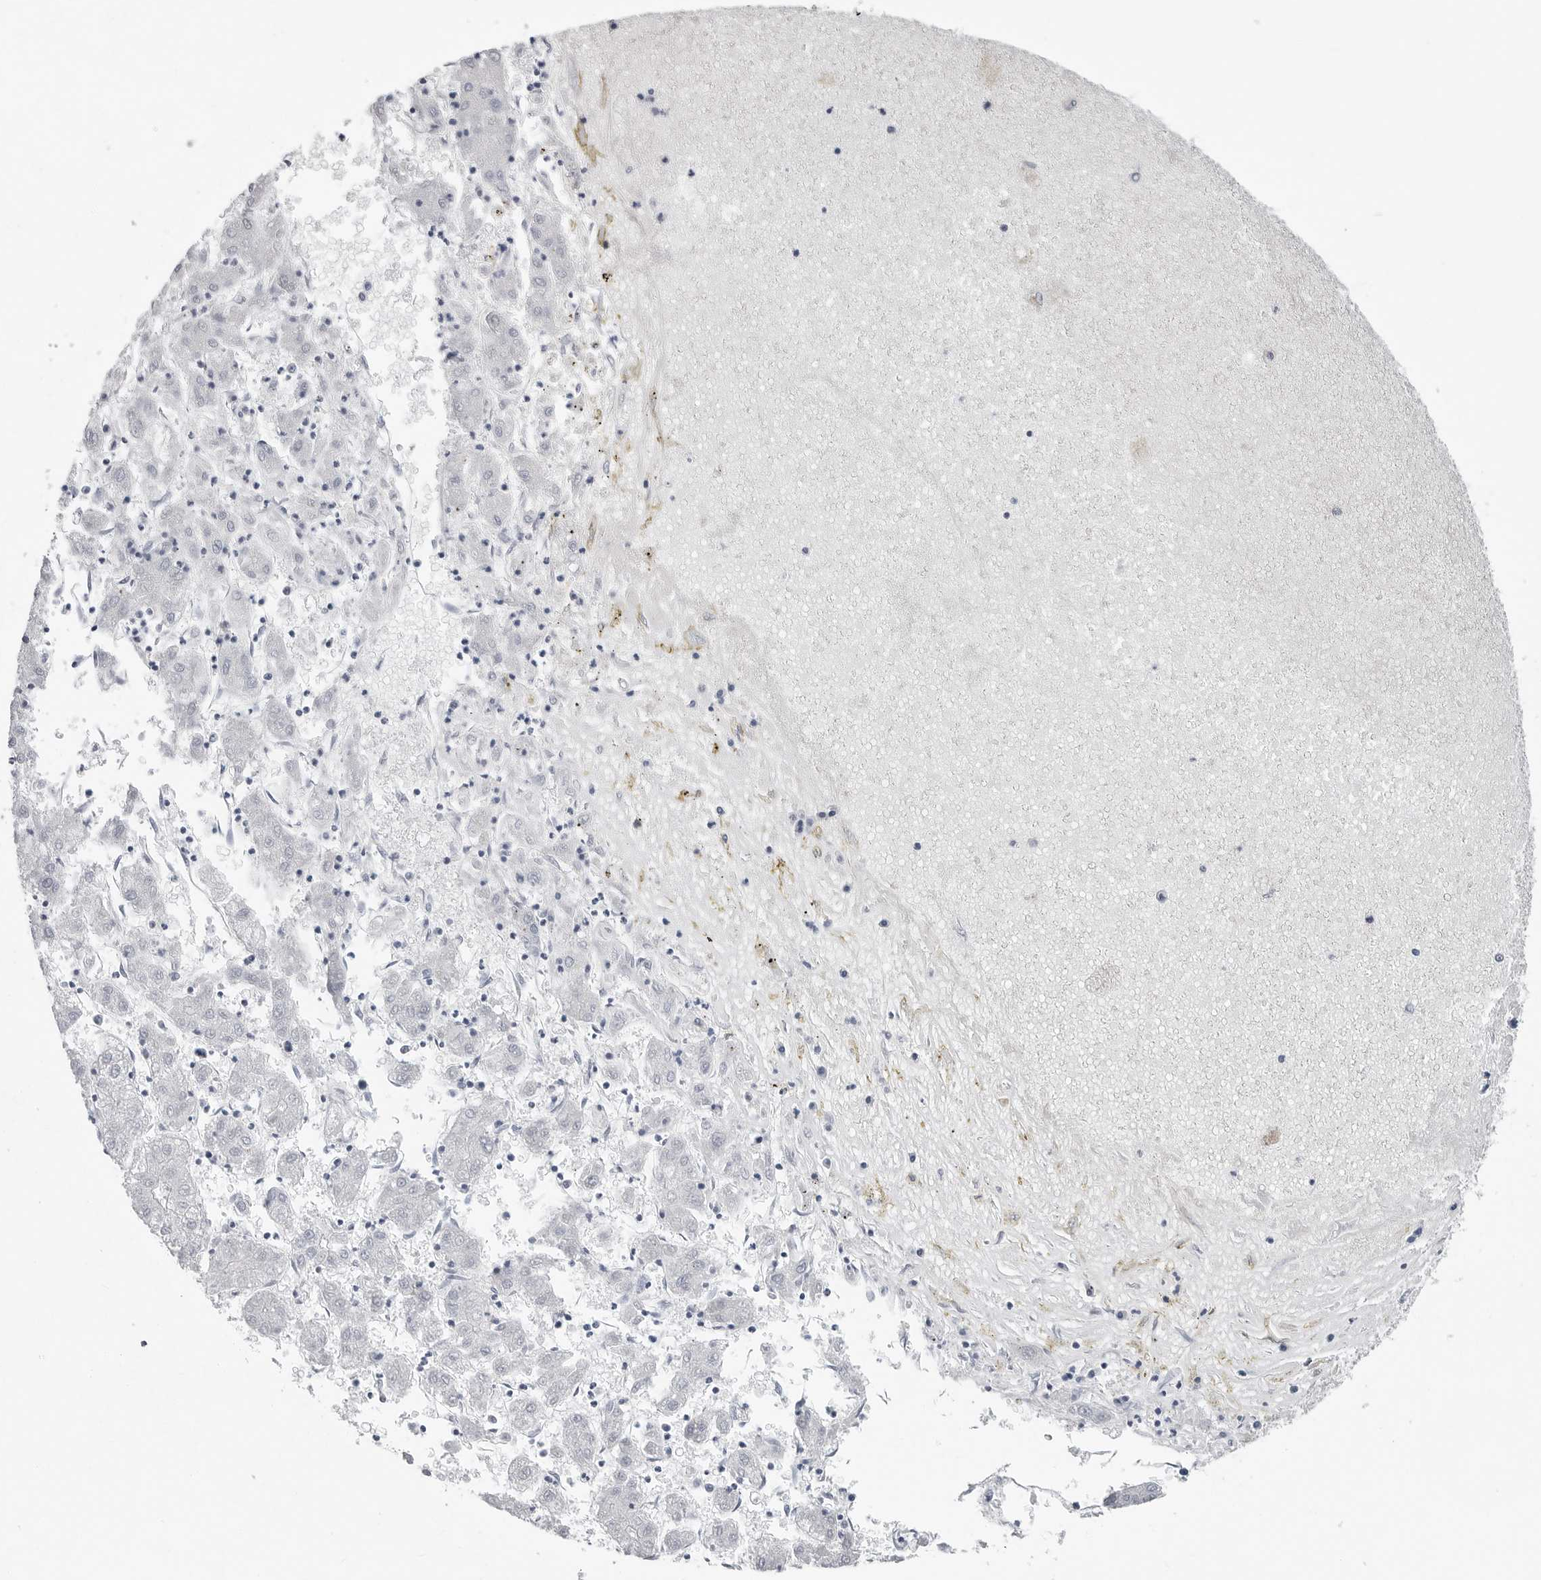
{"staining": {"intensity": "negative", "quantity": "none", "location": "none"}, "tissue": "liver cancer", "cell_type": "Tumor cells", "image_type": "cancer", "snomed": [{"axis": "morphology", "description": "Carcinoma, Hepatocellular, NOS"}, {"axis": "topography", "description": "Liver"}], "caption": "Tumor cells are negative for brown protein staining in liver hepatocellular carcinoma.", "gene": "CSH1", "patient": {"sex": "male", "age": 72}}